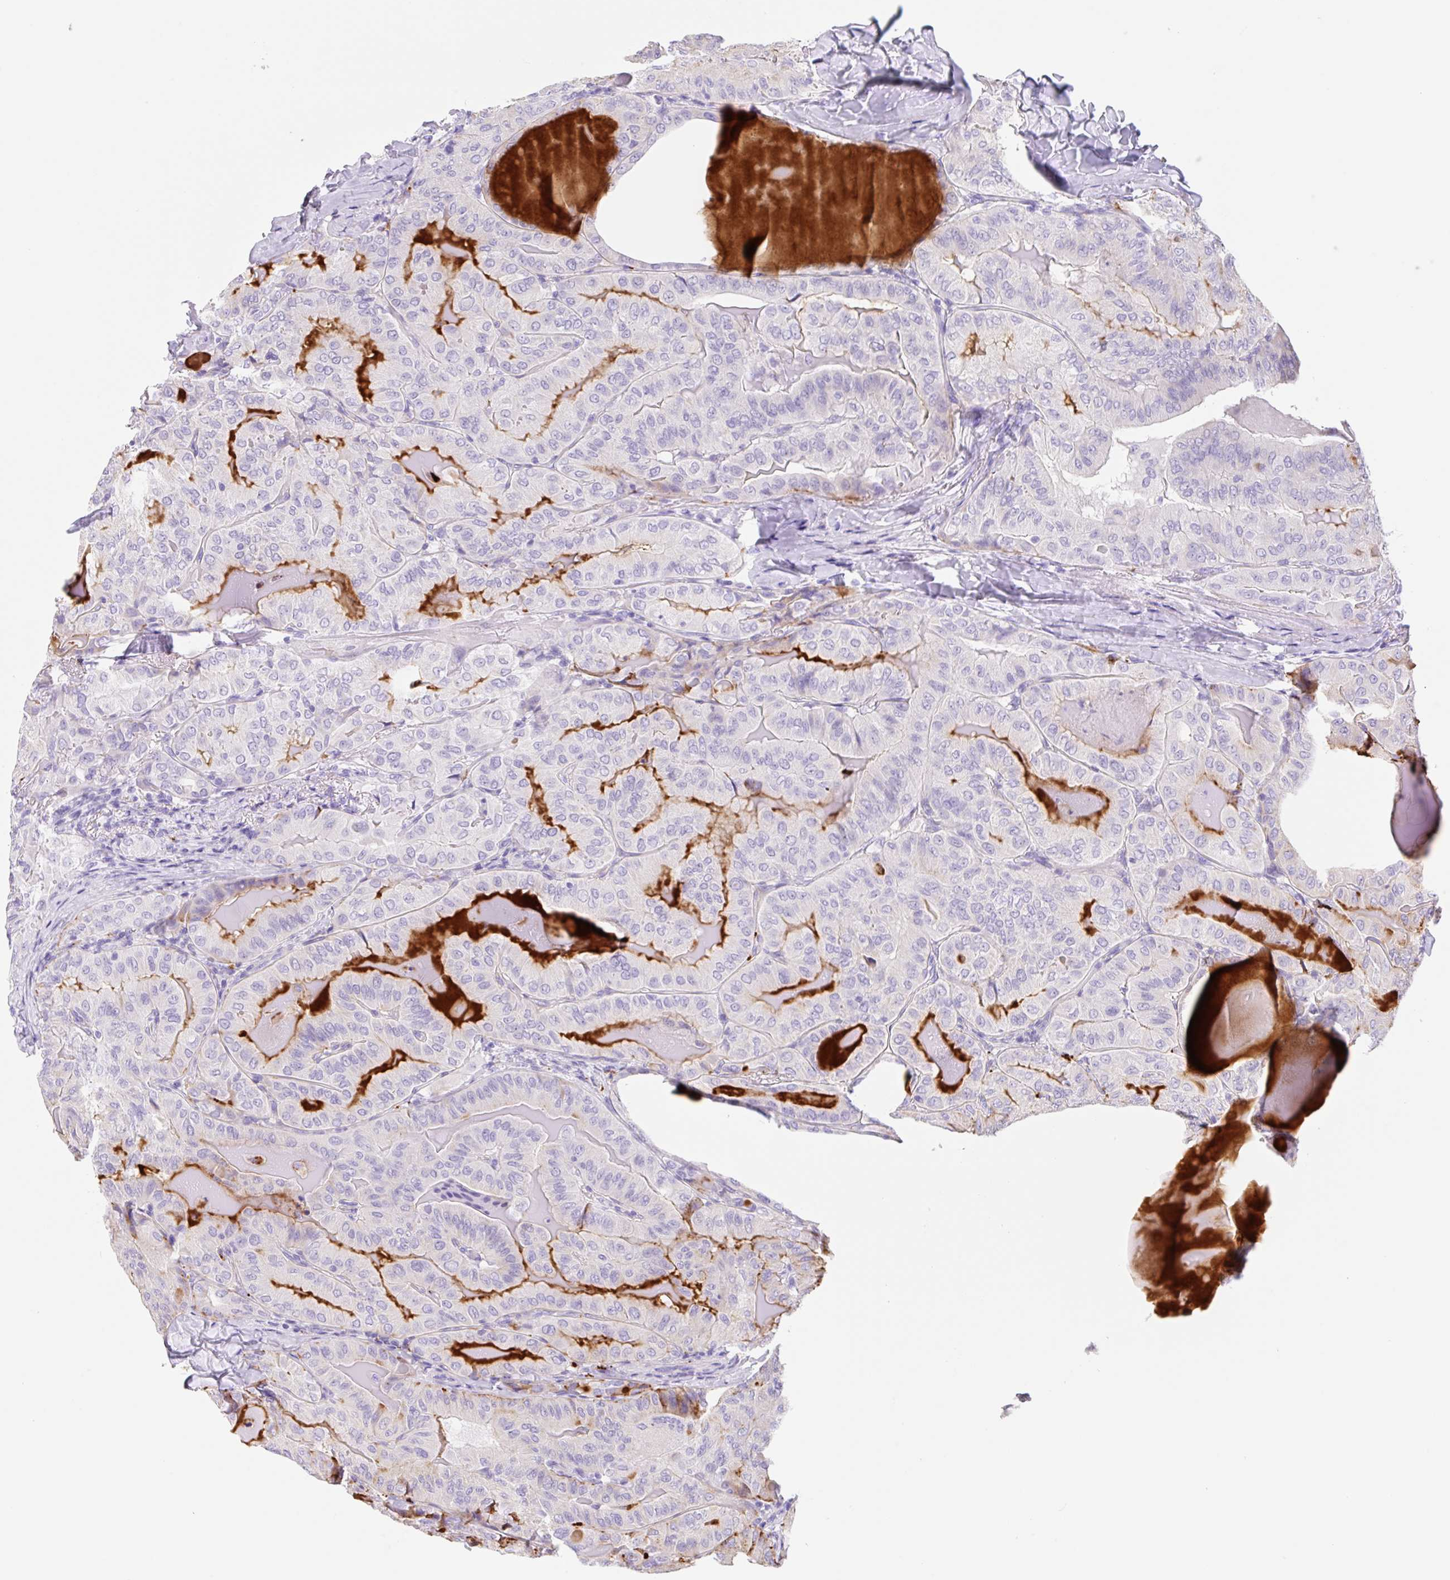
{"staining": {"intensity": "negative", "quantity": "none", "location": "none"}, "tissue": "thyroid cancer", "cell_type": "Tumor cells", "image_type": "cancer", "snomed": [{"axis": "morphology", "description": "Papillary adenocarcinoma, NOS"}, {"axis": "topography", "description": "Thyroid gland"}], "caption": "Immunohistochemical staining of human papillary adenocarcinoma (thyroid) shows no significant positivity in tumor cells.", "gene": "KLK8", "patient": {"sex": "female", "age": 68}}